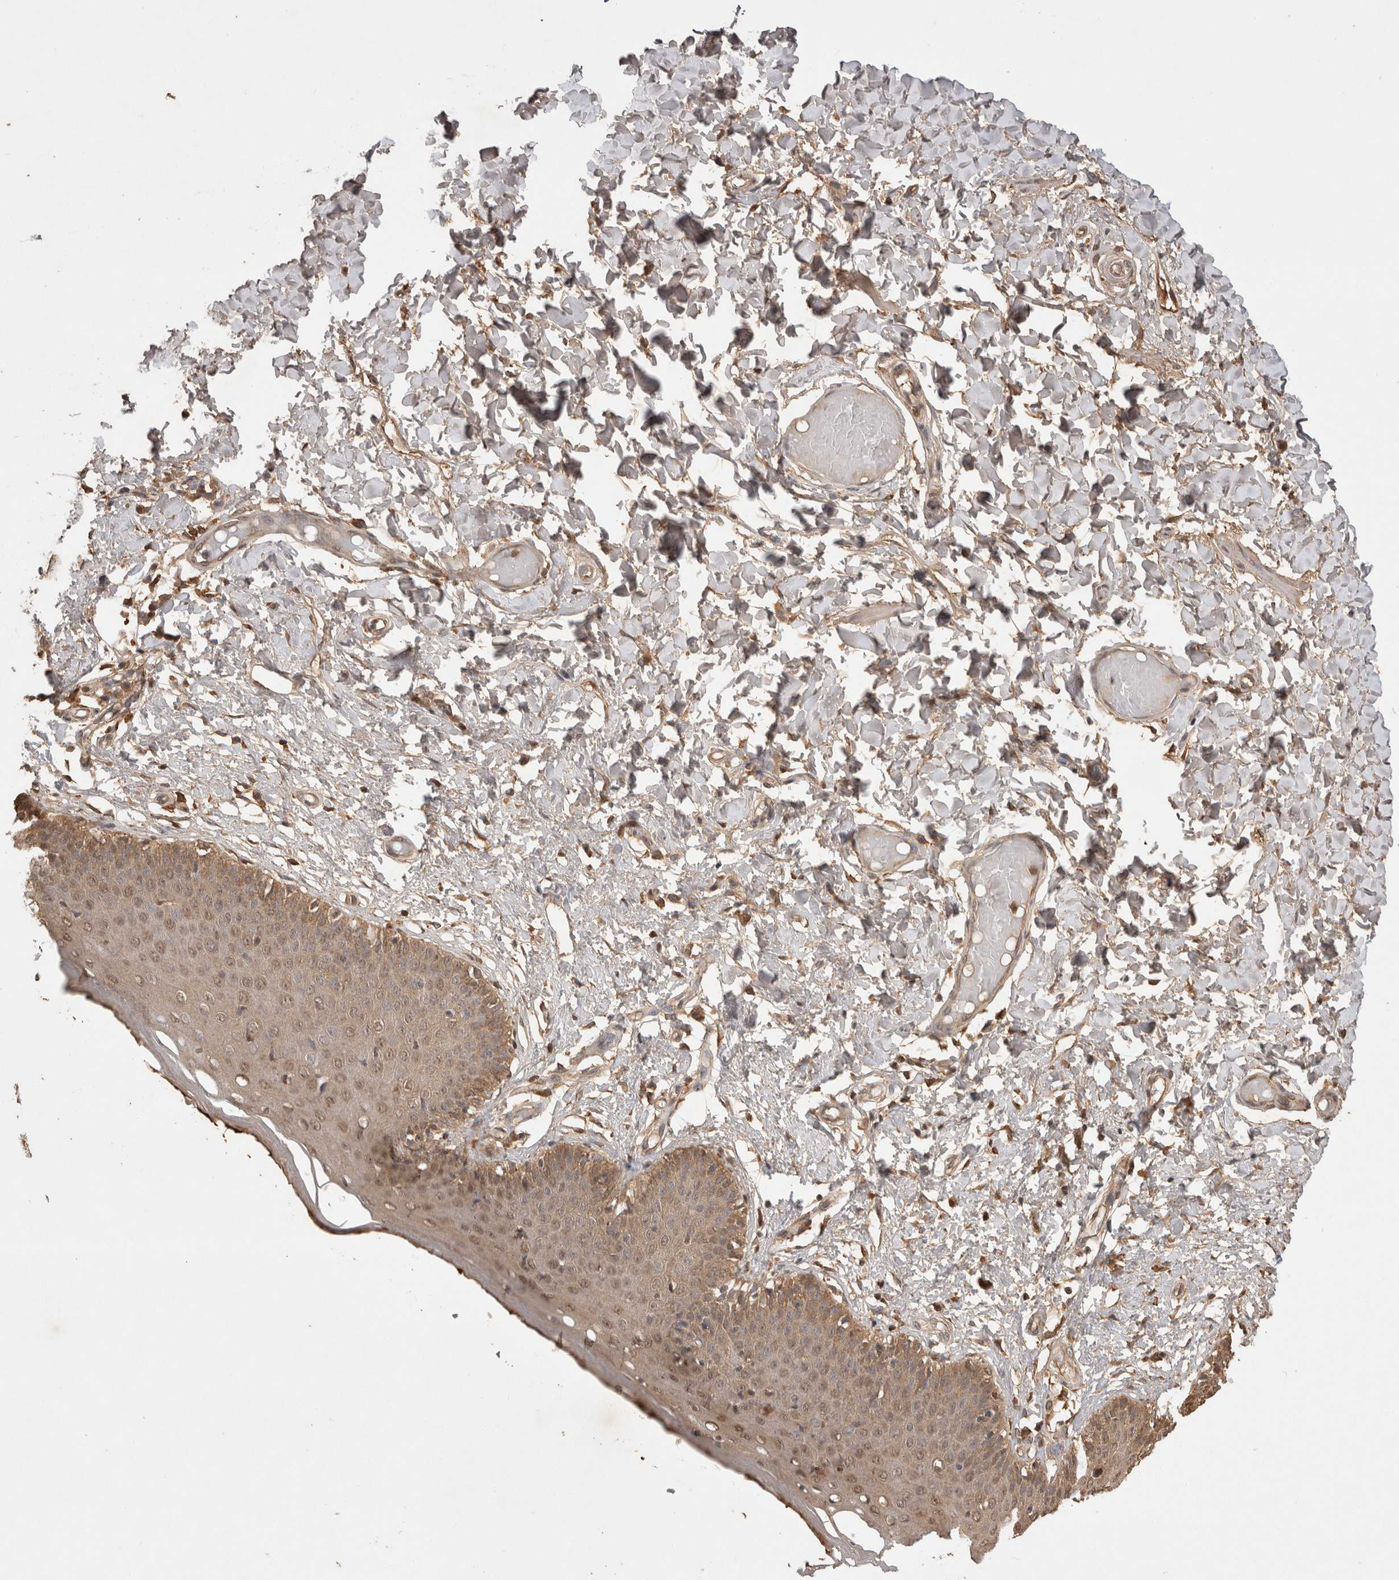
{"staining": {"intensity": "moderate", "quantity": ">75%", "location": "cytoplasmic/membranous"}, "tissue": "skin", "cell_type": "Epidermal cells", "image_type": "normal", "snomed": [{"axis": "morphology", "description": "Normal tissue, NOS"}, {"axis": "topography", "description": "Vulva"}], "caption": "Immunohistochemistry micrograph of benign human skin stained for a protein (brown), which reveals medium levels of moderate cytoplasmic/membranous expression in approximately >75% of epidermal cells.", "gene": "PRMT3", "patient": {"sex": "female", "age": 66}}